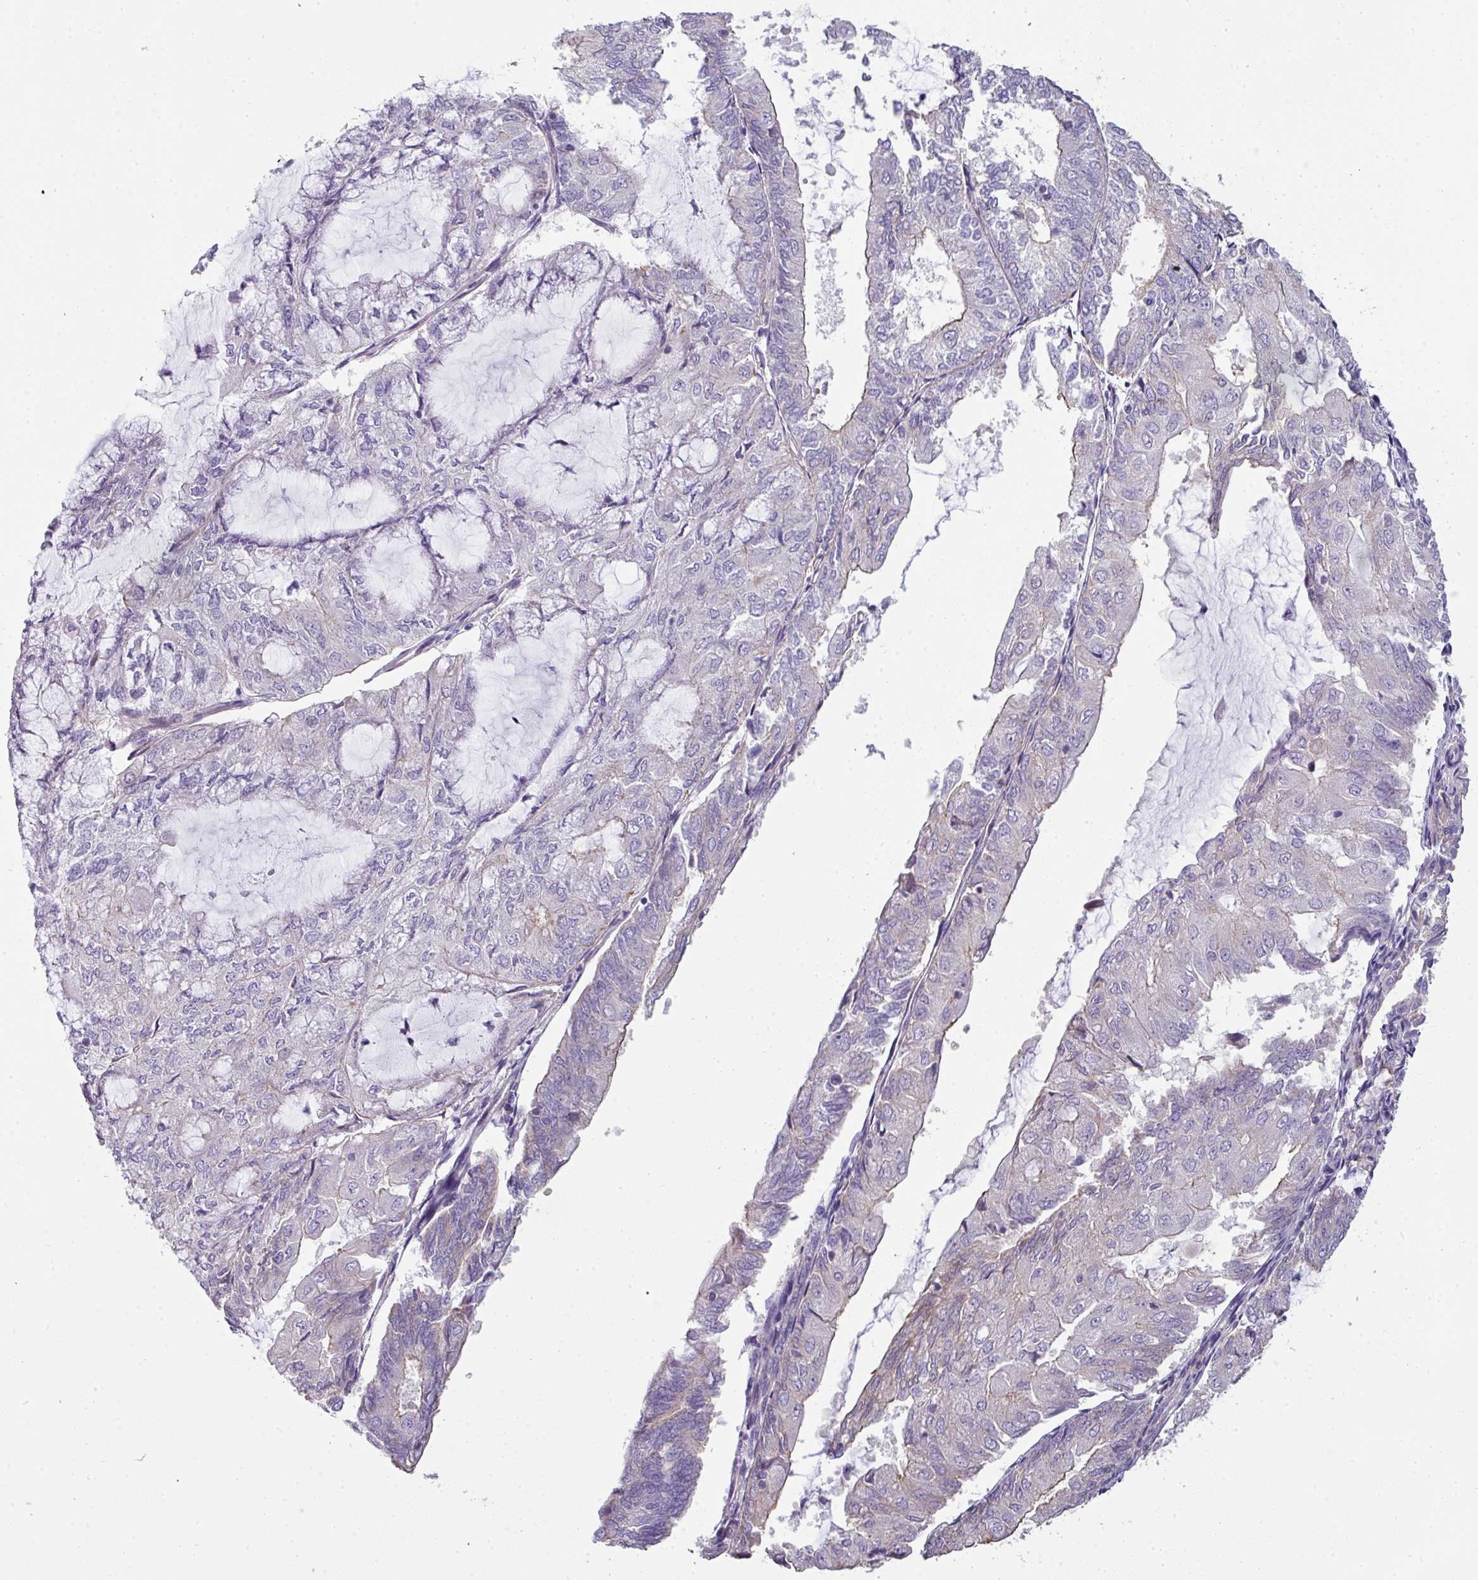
{"staining": {"intensity": "negative", "quantity": "none", "location": "none"}, "tissue": "endometrial cancer", "cell_type": "Tumor cells", "image_type": "cancer", "snomed": [{"axis": "morphology", "description": "Adenocarcinoma, NOS"}, {"axis": "topography", "description": "Endometrium"}], "caption": "This image is of endometrial cancer (adenocarcinoma) stained with IHC to label a protein in brown with the nuclei are counter-stained blue. There is no positivity in tumor cells. (Brightfield microscopy of DAB (3,3'-diaminobenzidine) IHC at high magnification).", "gene": "PALS2", "patient": {"sex": "female", "age": 81}}